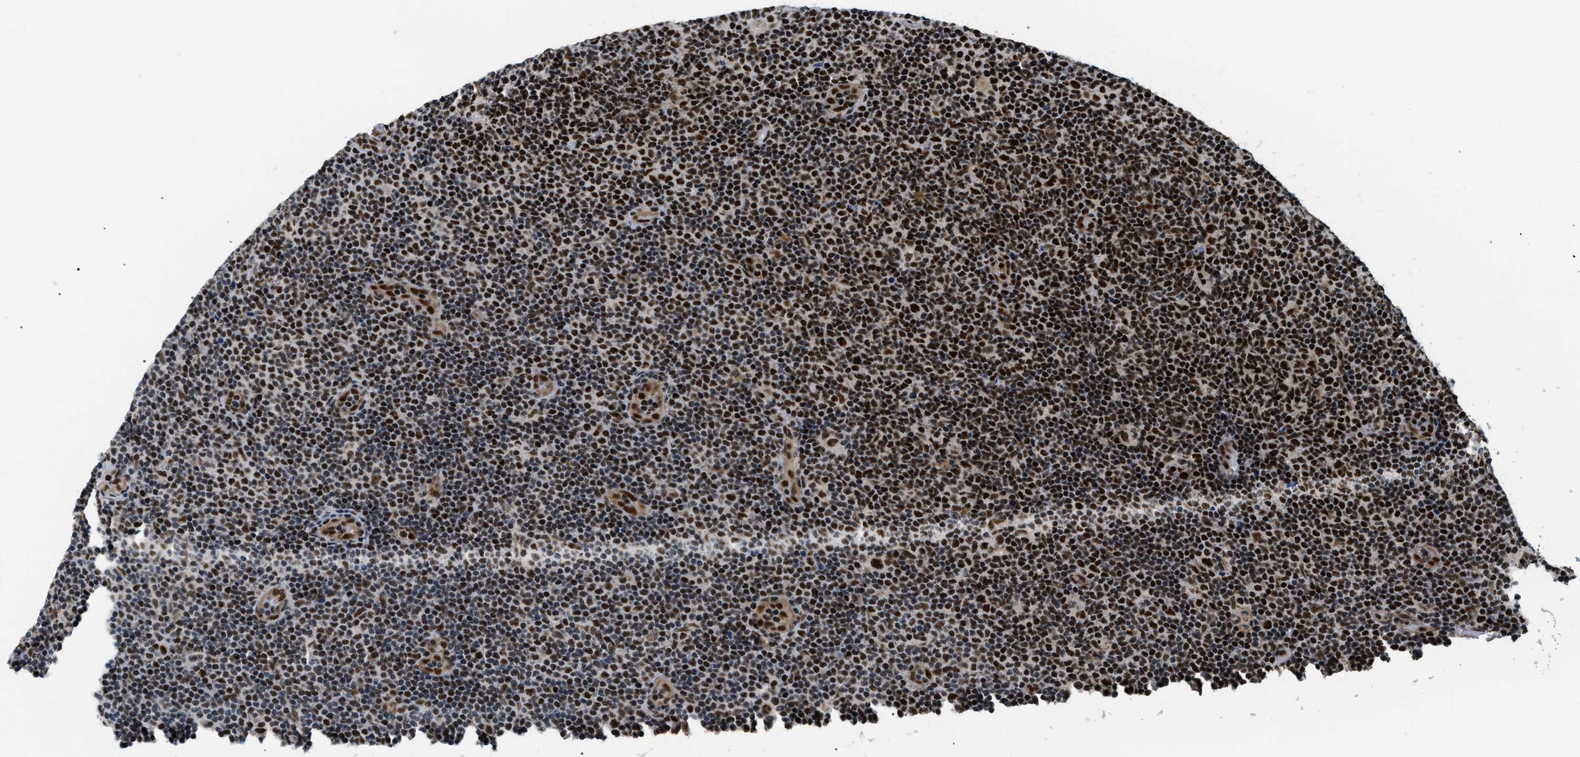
{"staining": {"intensity": "strong", "quantity": "25%-75%", "location": "nuclear"}, "tissue": "lymphoma", "cell_type": "Tumor cells", "image_type": "cancer", "snomed": [{"axis": "morphology", "description": "Malignant lymphoma, non-Hodgkin's type, Low grade"}, {"axis": "topography", "description": "Lymph node"}], "caption": "There is high levels of strong nuclear positivity in tumor cells of malignant lymphoma, non-Hodgkin's type (low-grade), as demonstrated by immunohistochemical staining (brown color).", "gene": "CWC25", "patient": {"sex": "male", "age": 83}}